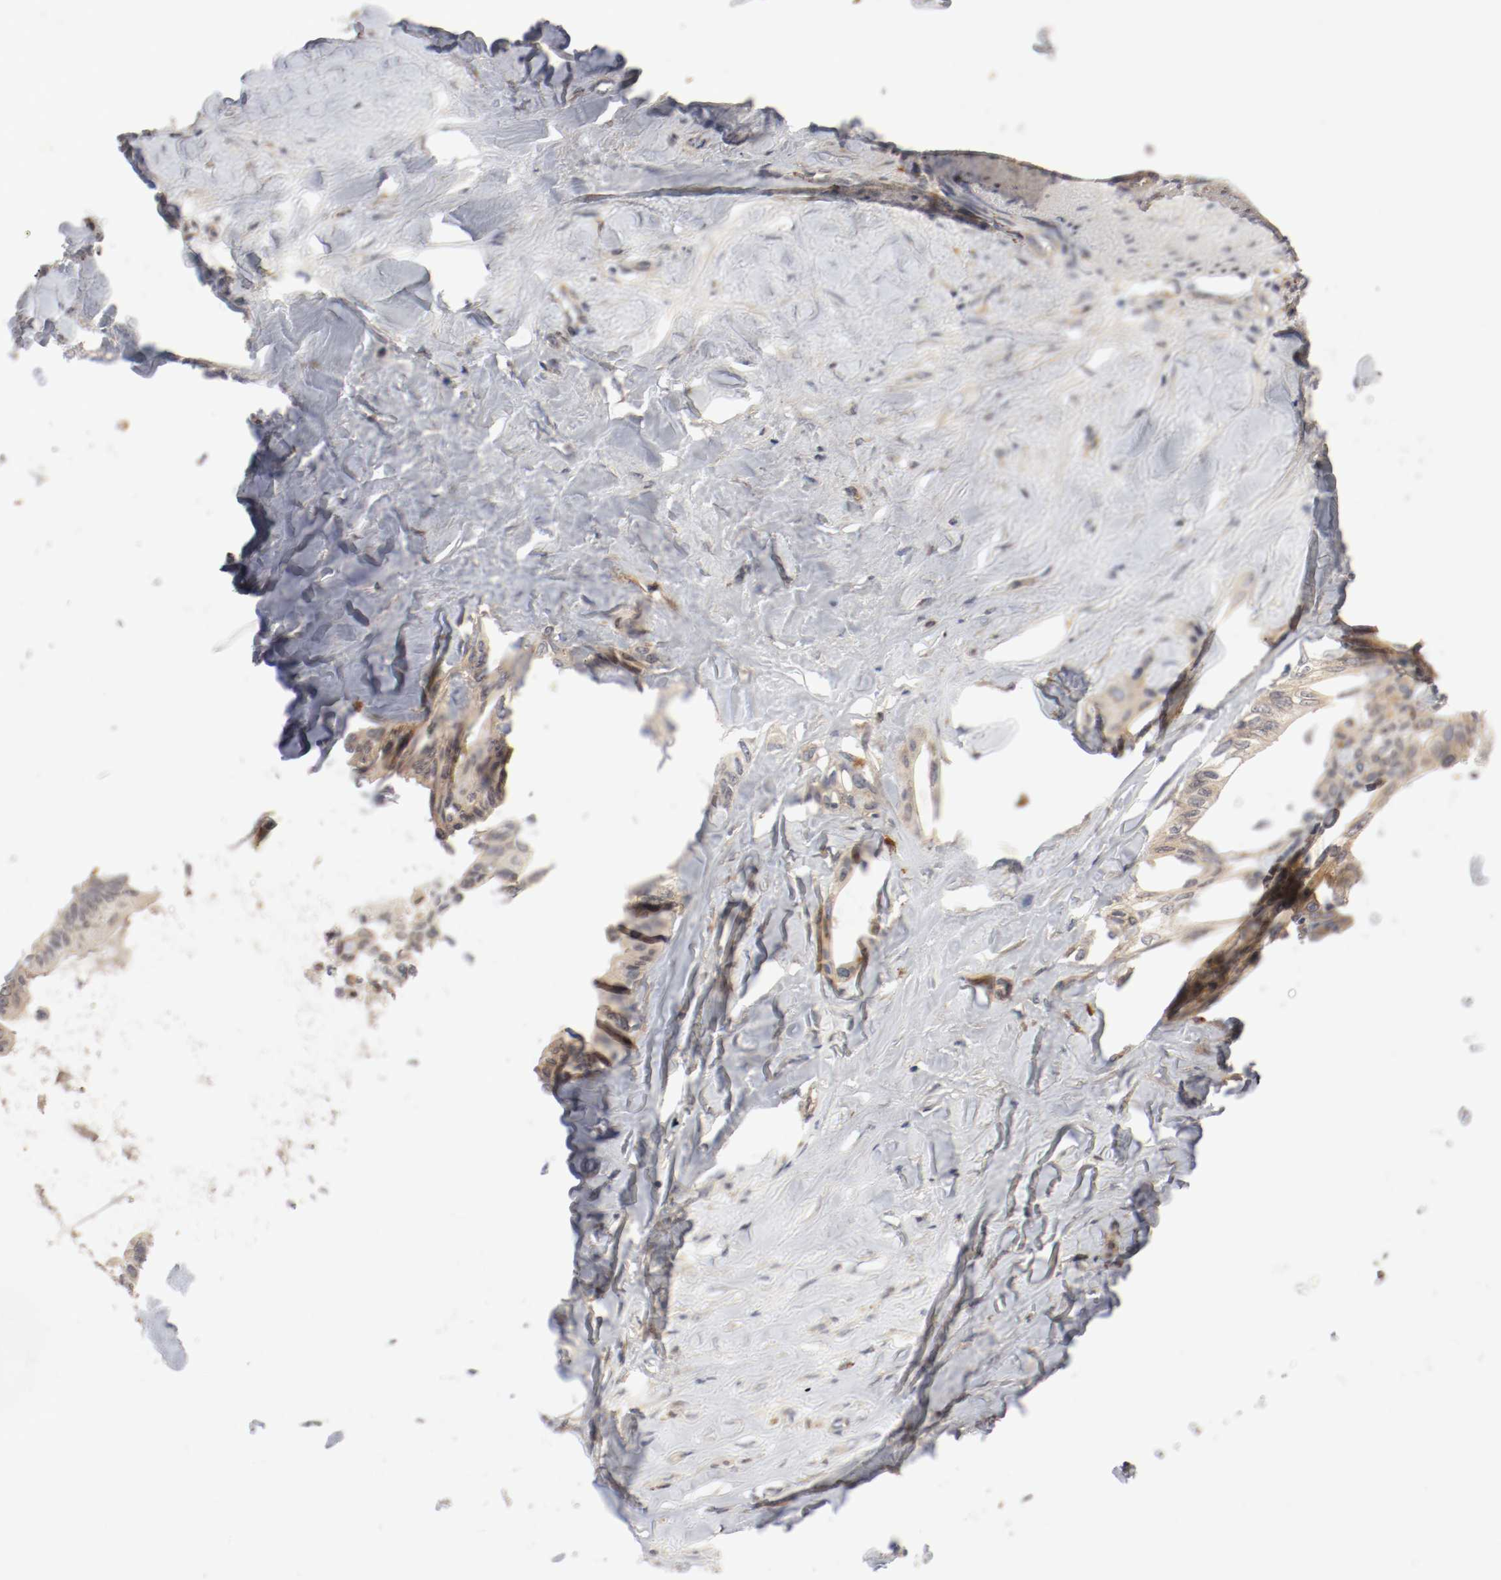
{"staining": {"intensity": "weak", "quantity": ">75%", "location": "cytoplasmic/membranous"}, "tissue": "liver cancer", "cell_type": "Tumor cells", "image_type": "cancer", "snomed": [{"axis": "morphology", "description": "Cholangiocarcinoma"}, {"axis": "topography", "description": "Liver"}], "caption": "Immunohistochemical staining of human liver cholangiocarcinoma demonstrates low levels of weak cytoplasmic/membranous protein positivity in about >75% of tumor cells.", "gene": "REN", "patient": {"sex": "female", "age": 67}}